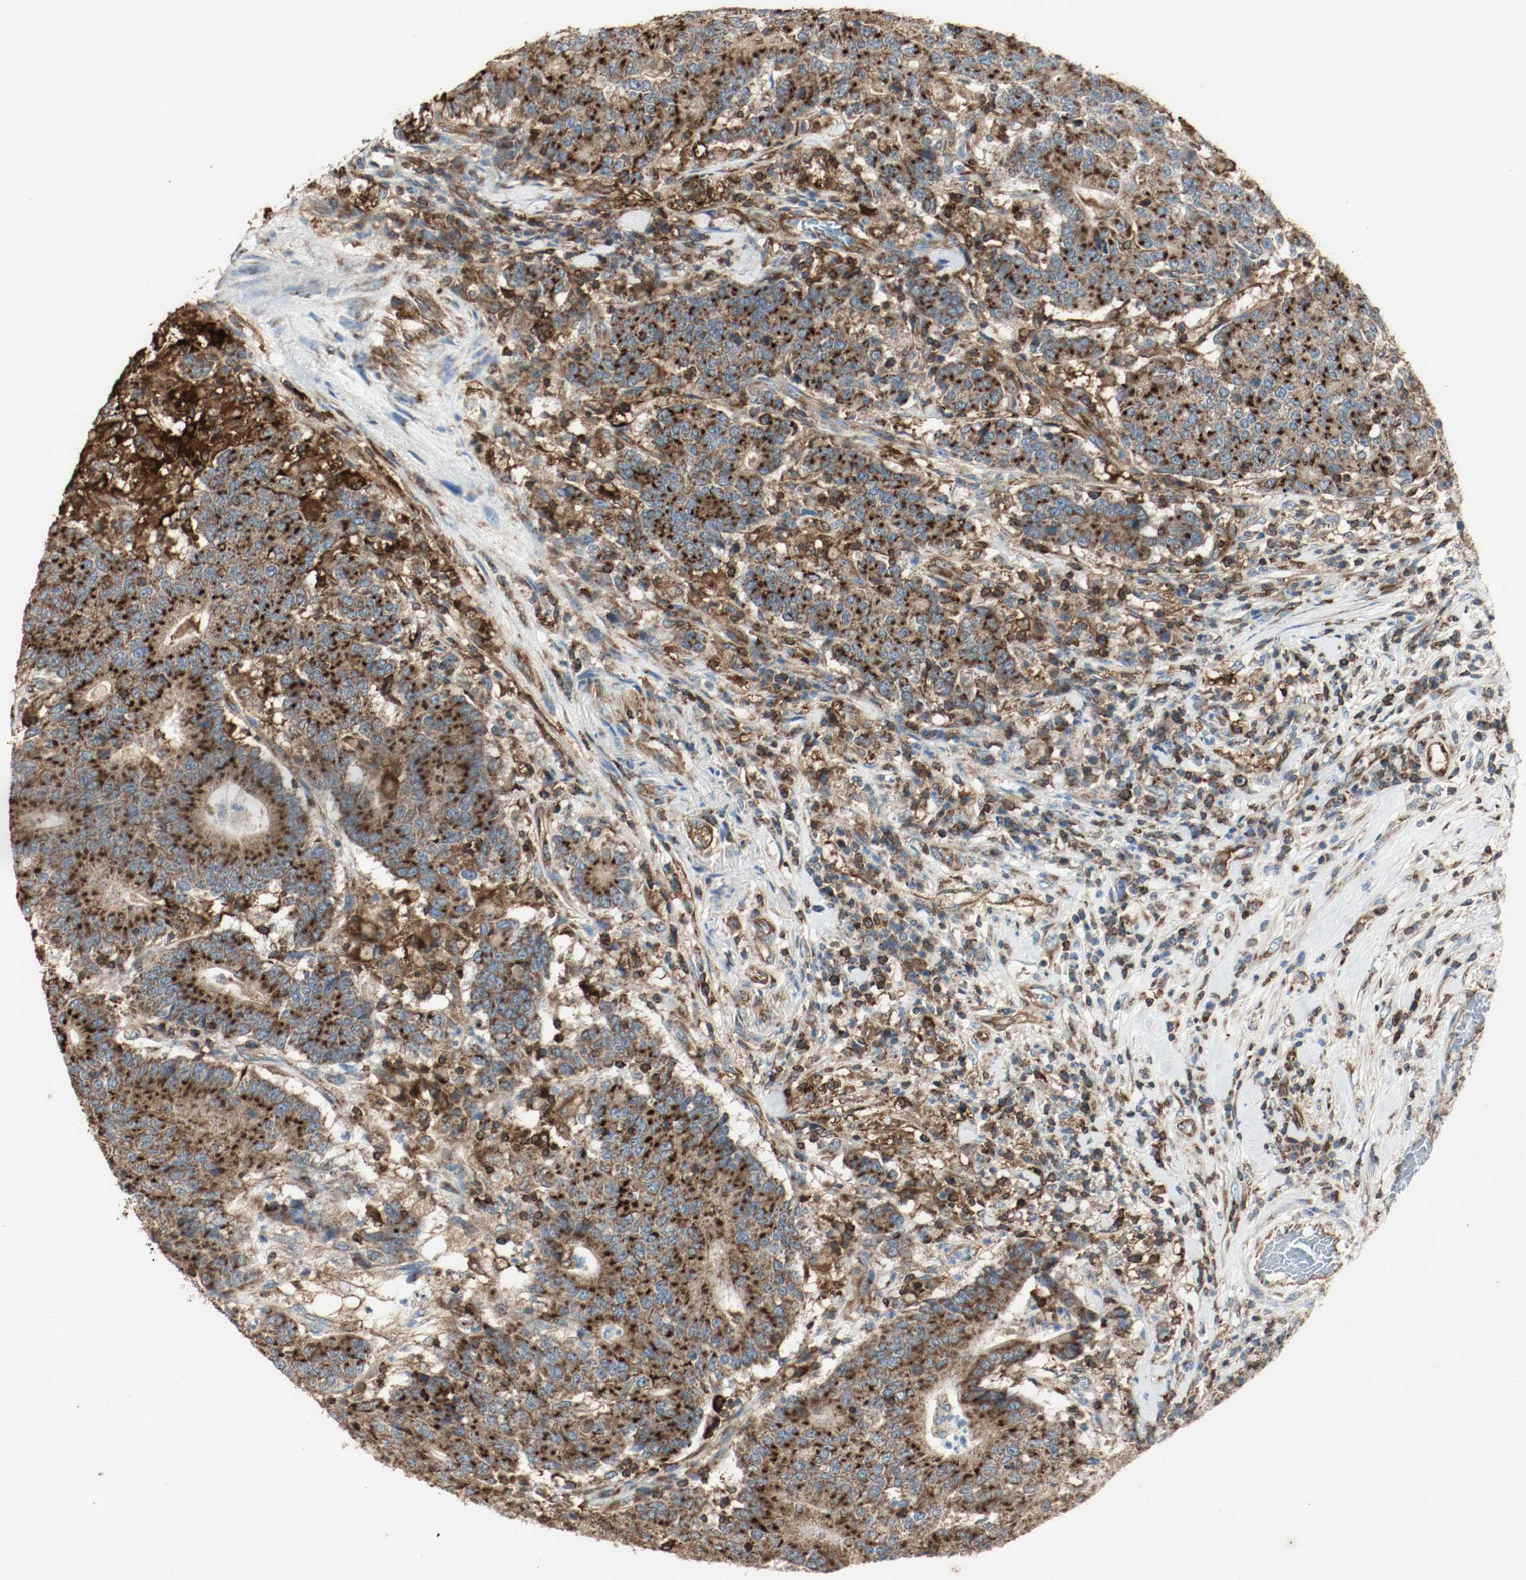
{"staining": {"intensity": "strong", "quantity": ">75%", "location": "cytoplasmic/membranous"}, "tissue": "colorectal cancer", "cell_type": "Tumor cells", "image_type": "cancer", "snomed": [{"axis": "morphology", "description": "Normal tissue, NOS"}, {"axis": "morphology", "description": "Adenocarcinoma, NOS"}, {"axis": "topography", "description": "Colon"}], "caption": "Strong cytoplasmic/membranous positivity for a protein is appreciated in approximately >75% of tumor cells of colorectal cancer (adenocarcinoma) using immunohistochemistry (IHC).", "gene": "PLCG1", "patient": {"sex": "female", "age": 75}}